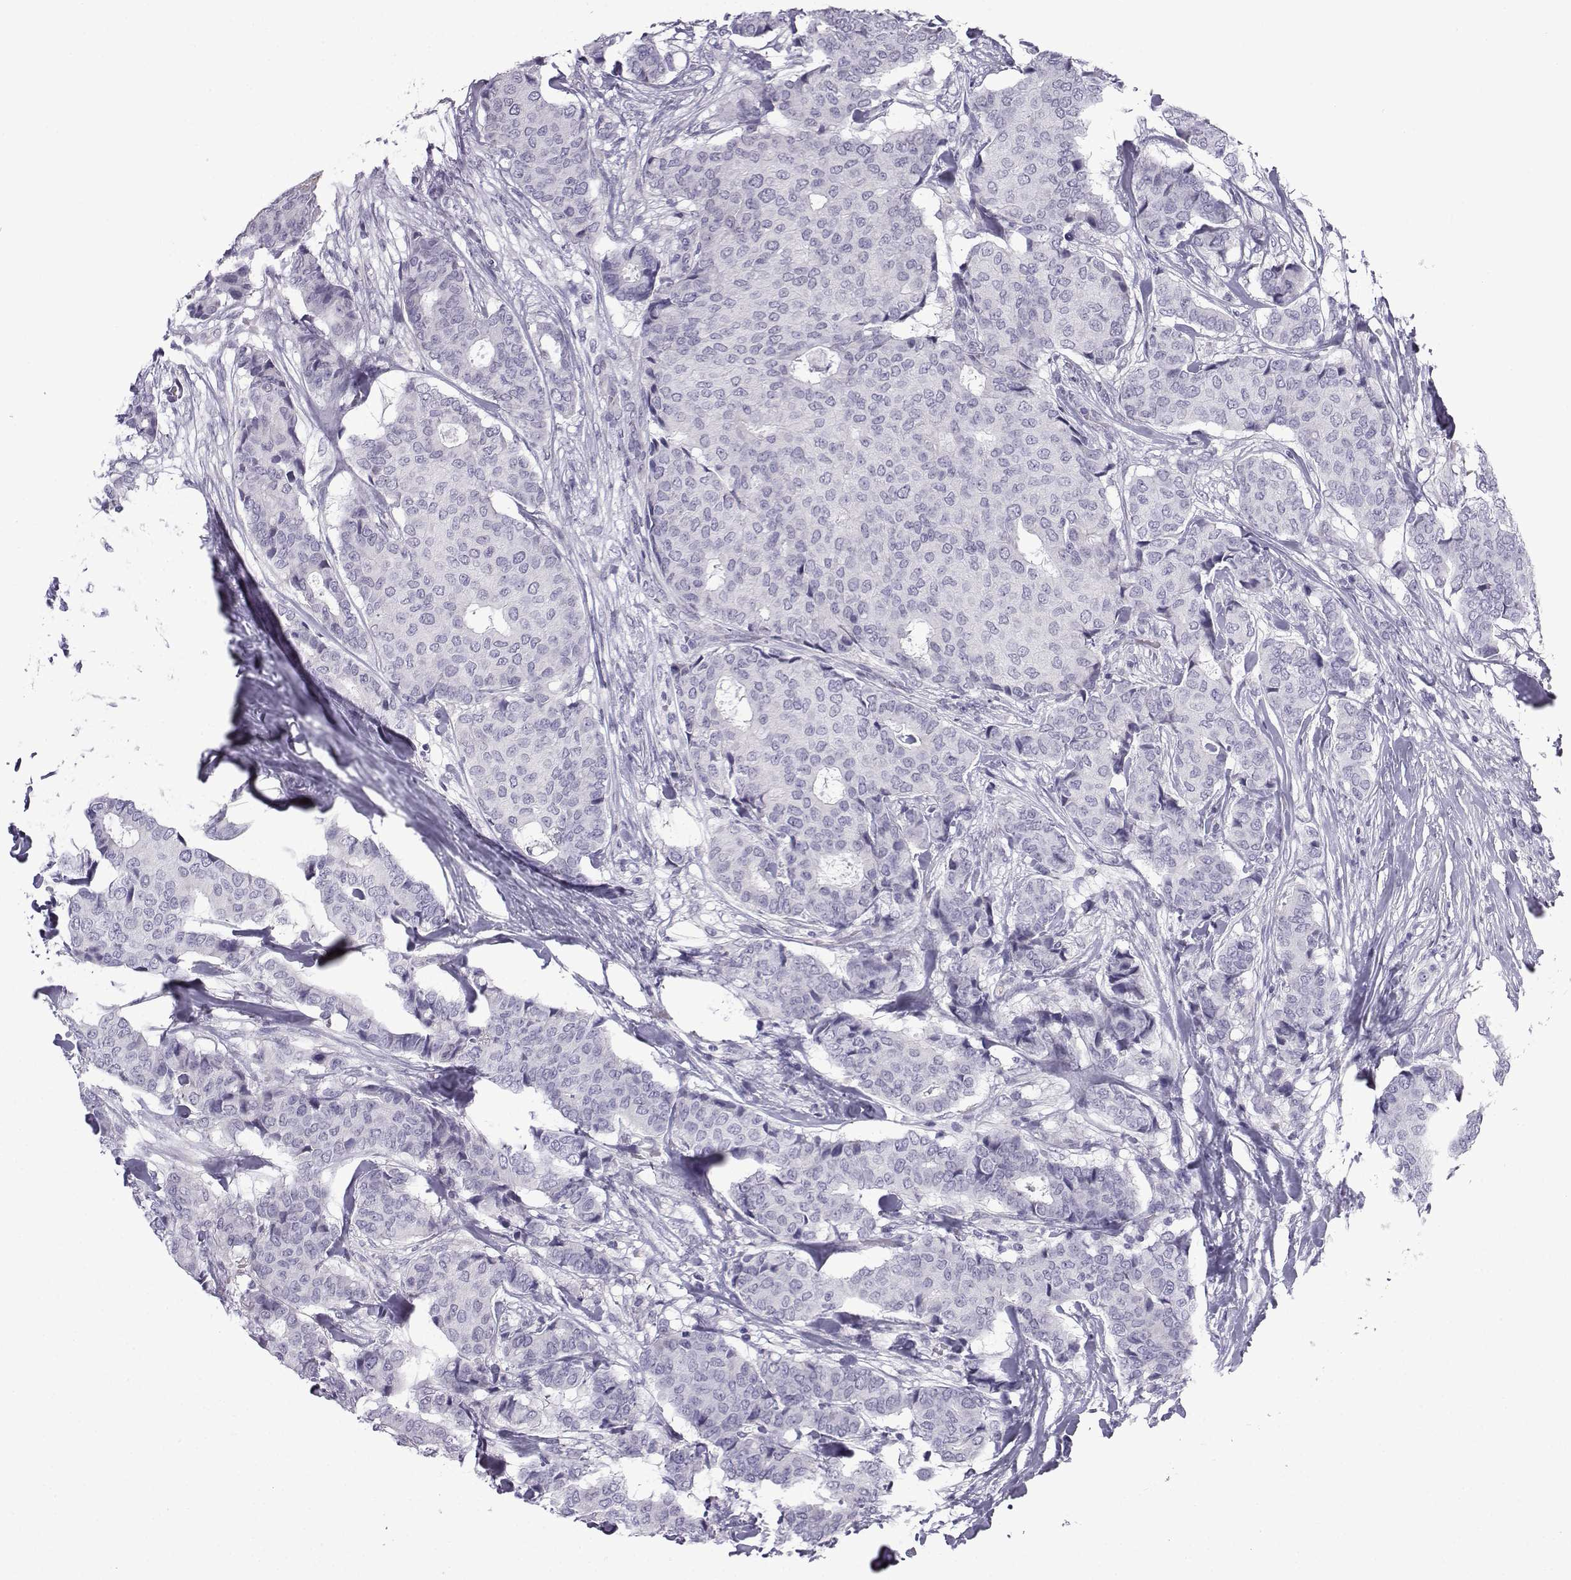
{"staining": {"intensity": "negative", "quantity": "none", "location": "none"}, "tissue": "breast cancer", "cell_type": "Tumor cells", "image_type": "cancer", "snomed": [{"axis": "morphology", "description": "Duct carcinoma"}, {"axis": "topography", "description": "Breast"}], "caption": "Tumor cells show no significant expression in breast cancer.", "gene": "CFAP53", "patient": {"sex": "female", "age": 75}}